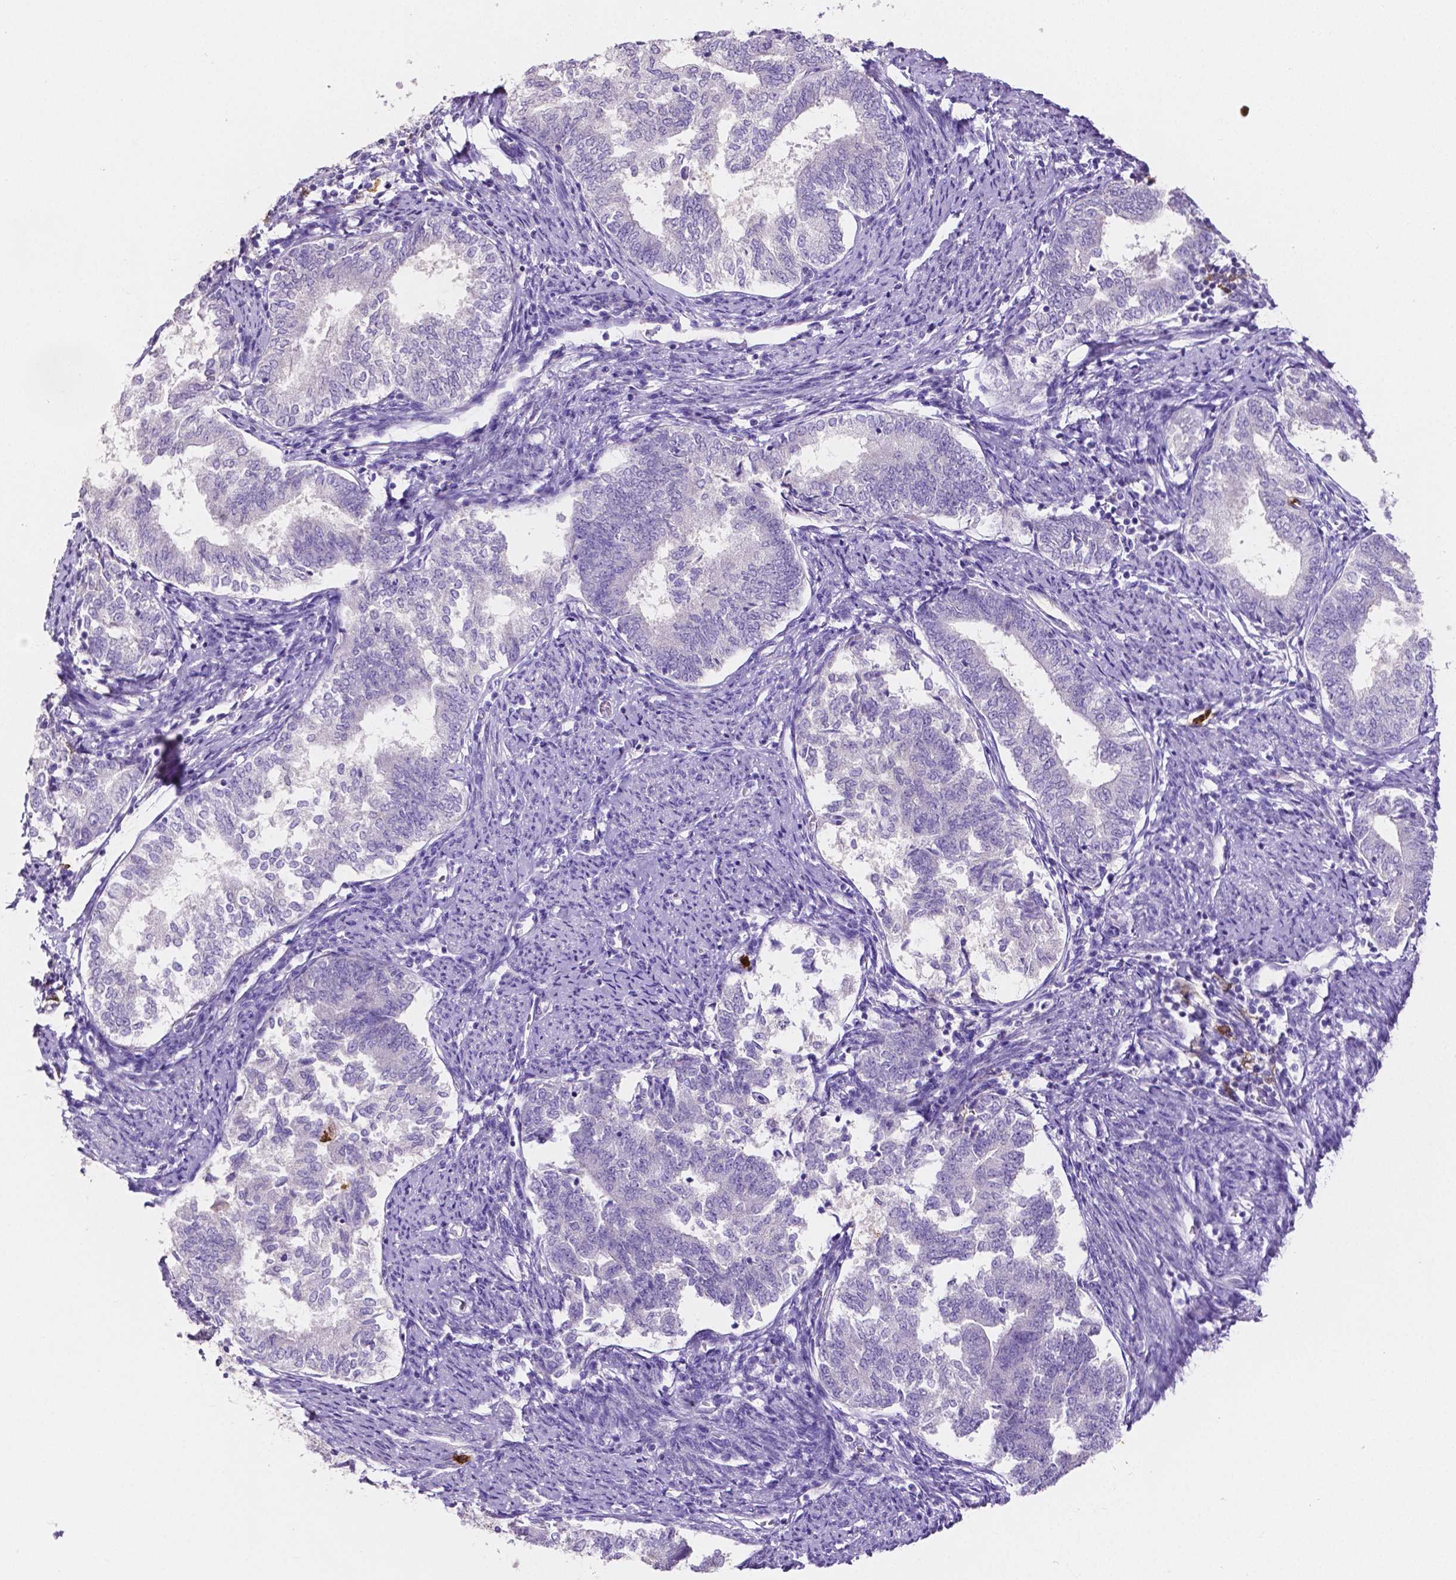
{"staining": {"intensity": "negative", "quantity": "none", "location": "none"}, "tissue": "endometrial cancer", "cell_type": "Tumor cells", "image_type": "cancer", "snomed": [{"axis": "morphology", "description": "Adenocarcinoma, NOS"}, {"axis": "topography", "description": "Endometrium"}], "caption": "Immunohistochemical staining of endometrial cancer demonstrates no significant staining in tumor cells.", "gene": "MMP9", "patient": {"sex": "female", "age": 65}}